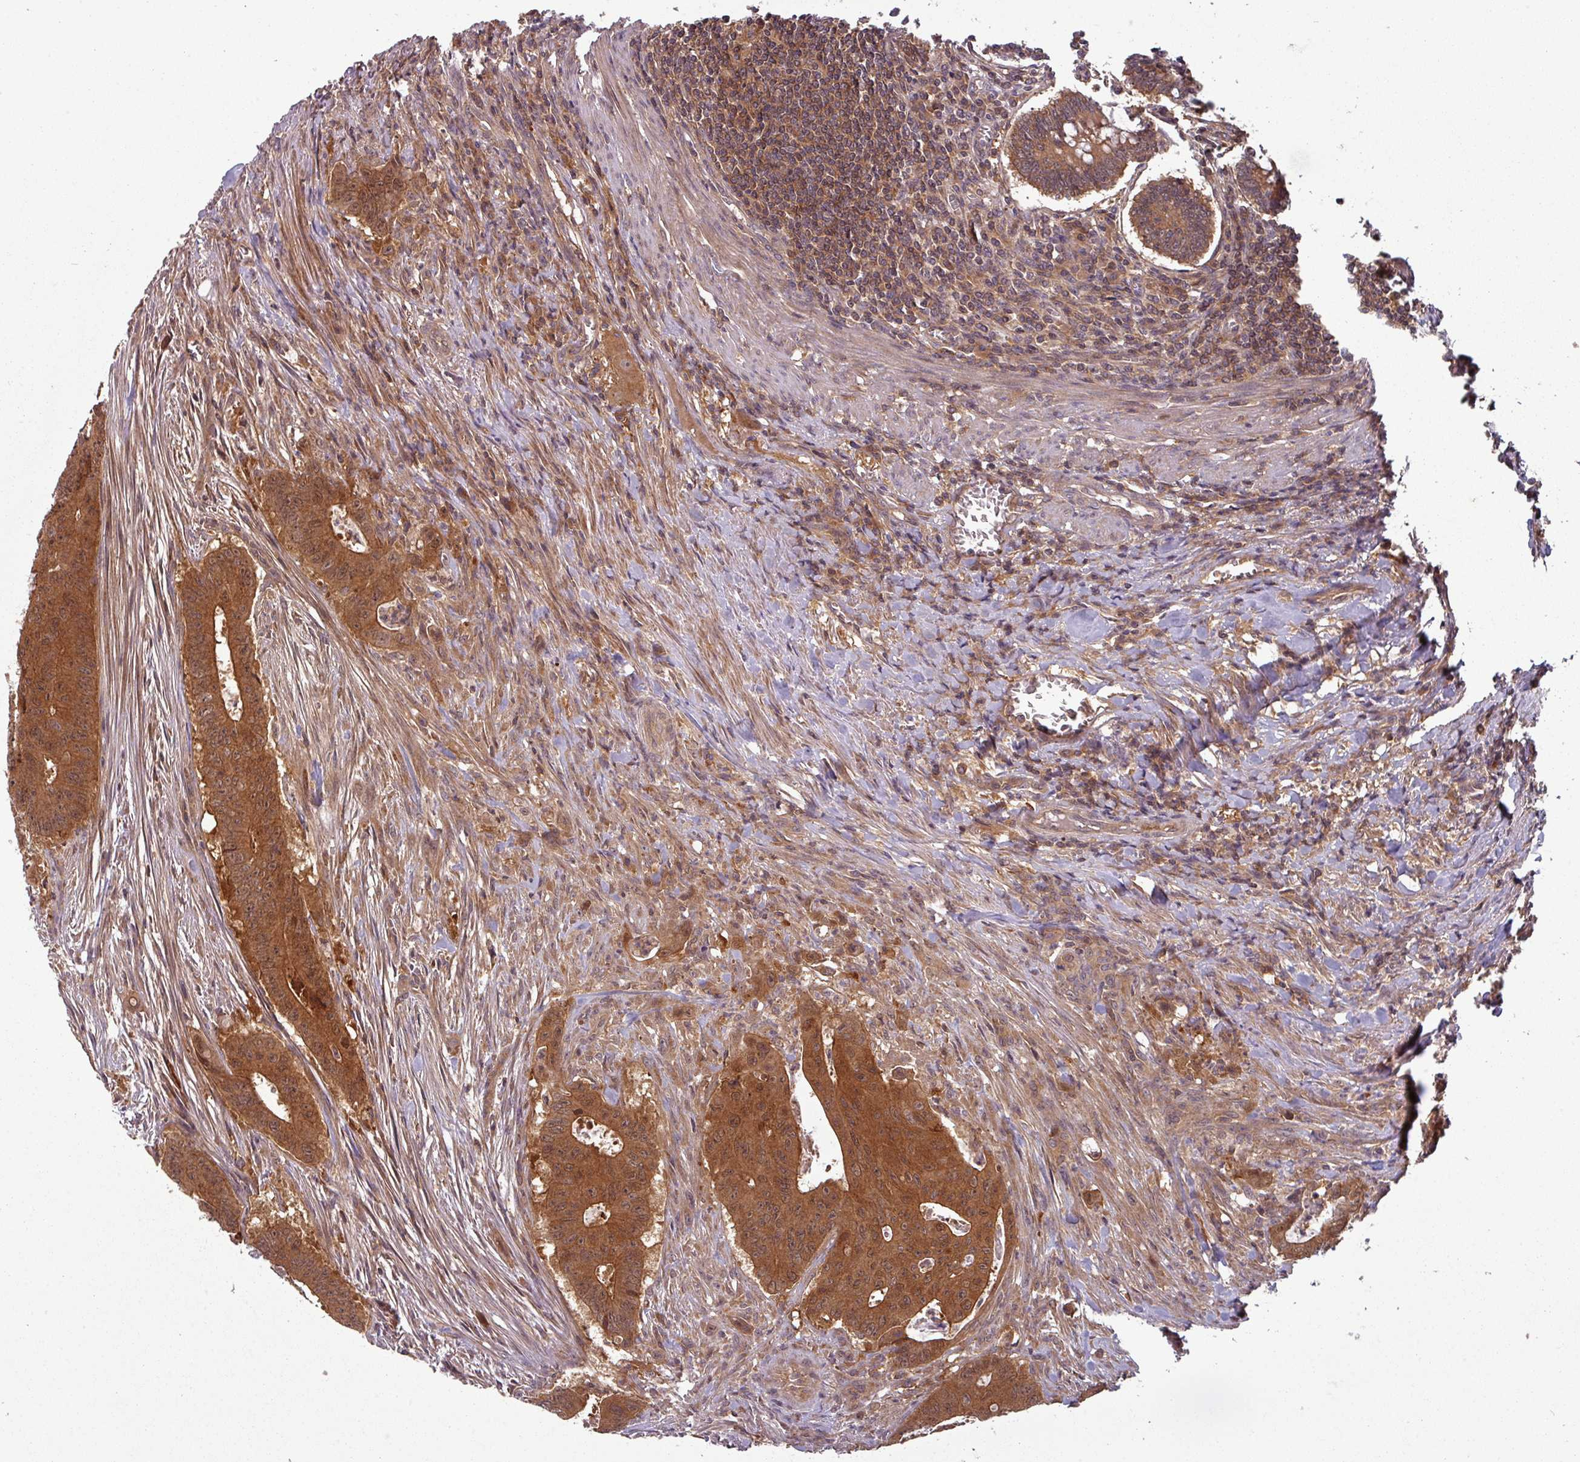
{"staining": {"intensity": "strong", "quantity": ">75%", "location": "cytoplasmic/membranous,nuclear"}, "tissue": "colorectal cancer", "cell_type": "Tumor cells", "image_type": "cancer", "snomed": [{"axis": "morphology", "description": "Adenocarcinoma, NOS"}, {"axis": "topography", "description": "Rectum"}], "caption": "Protein staining of adenocarcinoma (colorectal) tissue reveals strong cytoplasmic/membranous and nuclear expression in approximately >75% of tumor cells. (Stains: DAB (3,3'-diaminobenzidine) in brown, nuclei in blue, Microscopy: brightfield microscopy at high magnification).", "gene": "GSKIP", "patient": {"sex": "female", "age": 75}}